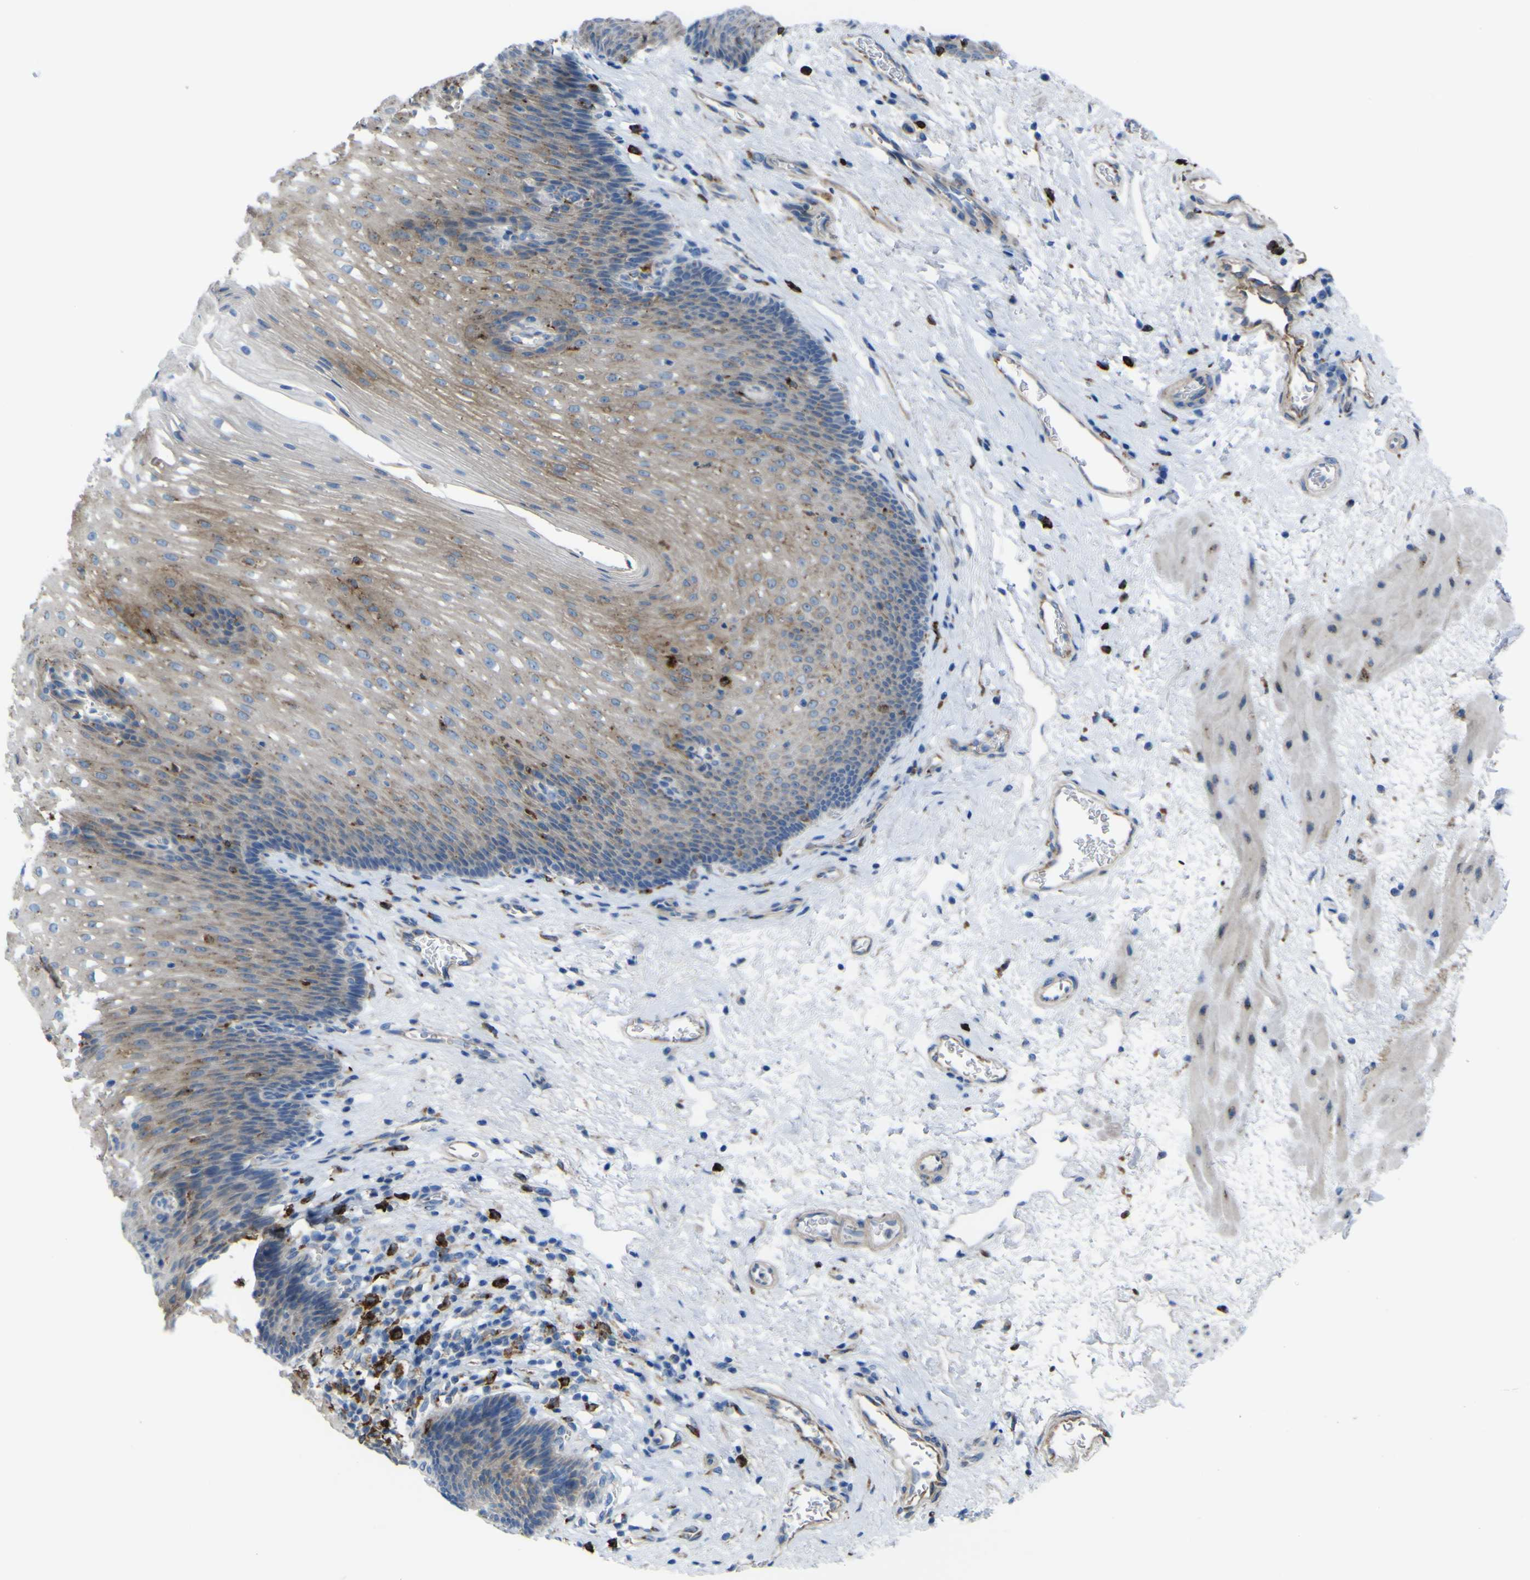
{"staining": {"intensity": "weak", "quantity": "25%-75%", "location": "cytoplasmic/membranous"}, "tissue": "esophagus", "cell_type": "Squamous epithelial cells", "image_type": "normal", "snomed": [{"axis": "morphology", "description": "Normal tissue, NOS"}, {"axis": "topography", "description": "Esophagus"}], "caption": "Normal esophagus displays weak cytoplasmic/membranous staining in about 25%-75% of squamous epithelial cells, visualized by immunohistochemistry. The staining is performed using DAB (3,3'-diaminobenzidine) brown chromogen to label protein expression. The nuclei are counter-stained blue using hematoxylin.", "gene": "CST3", "patient": {"sex": "male", "age": 48}}